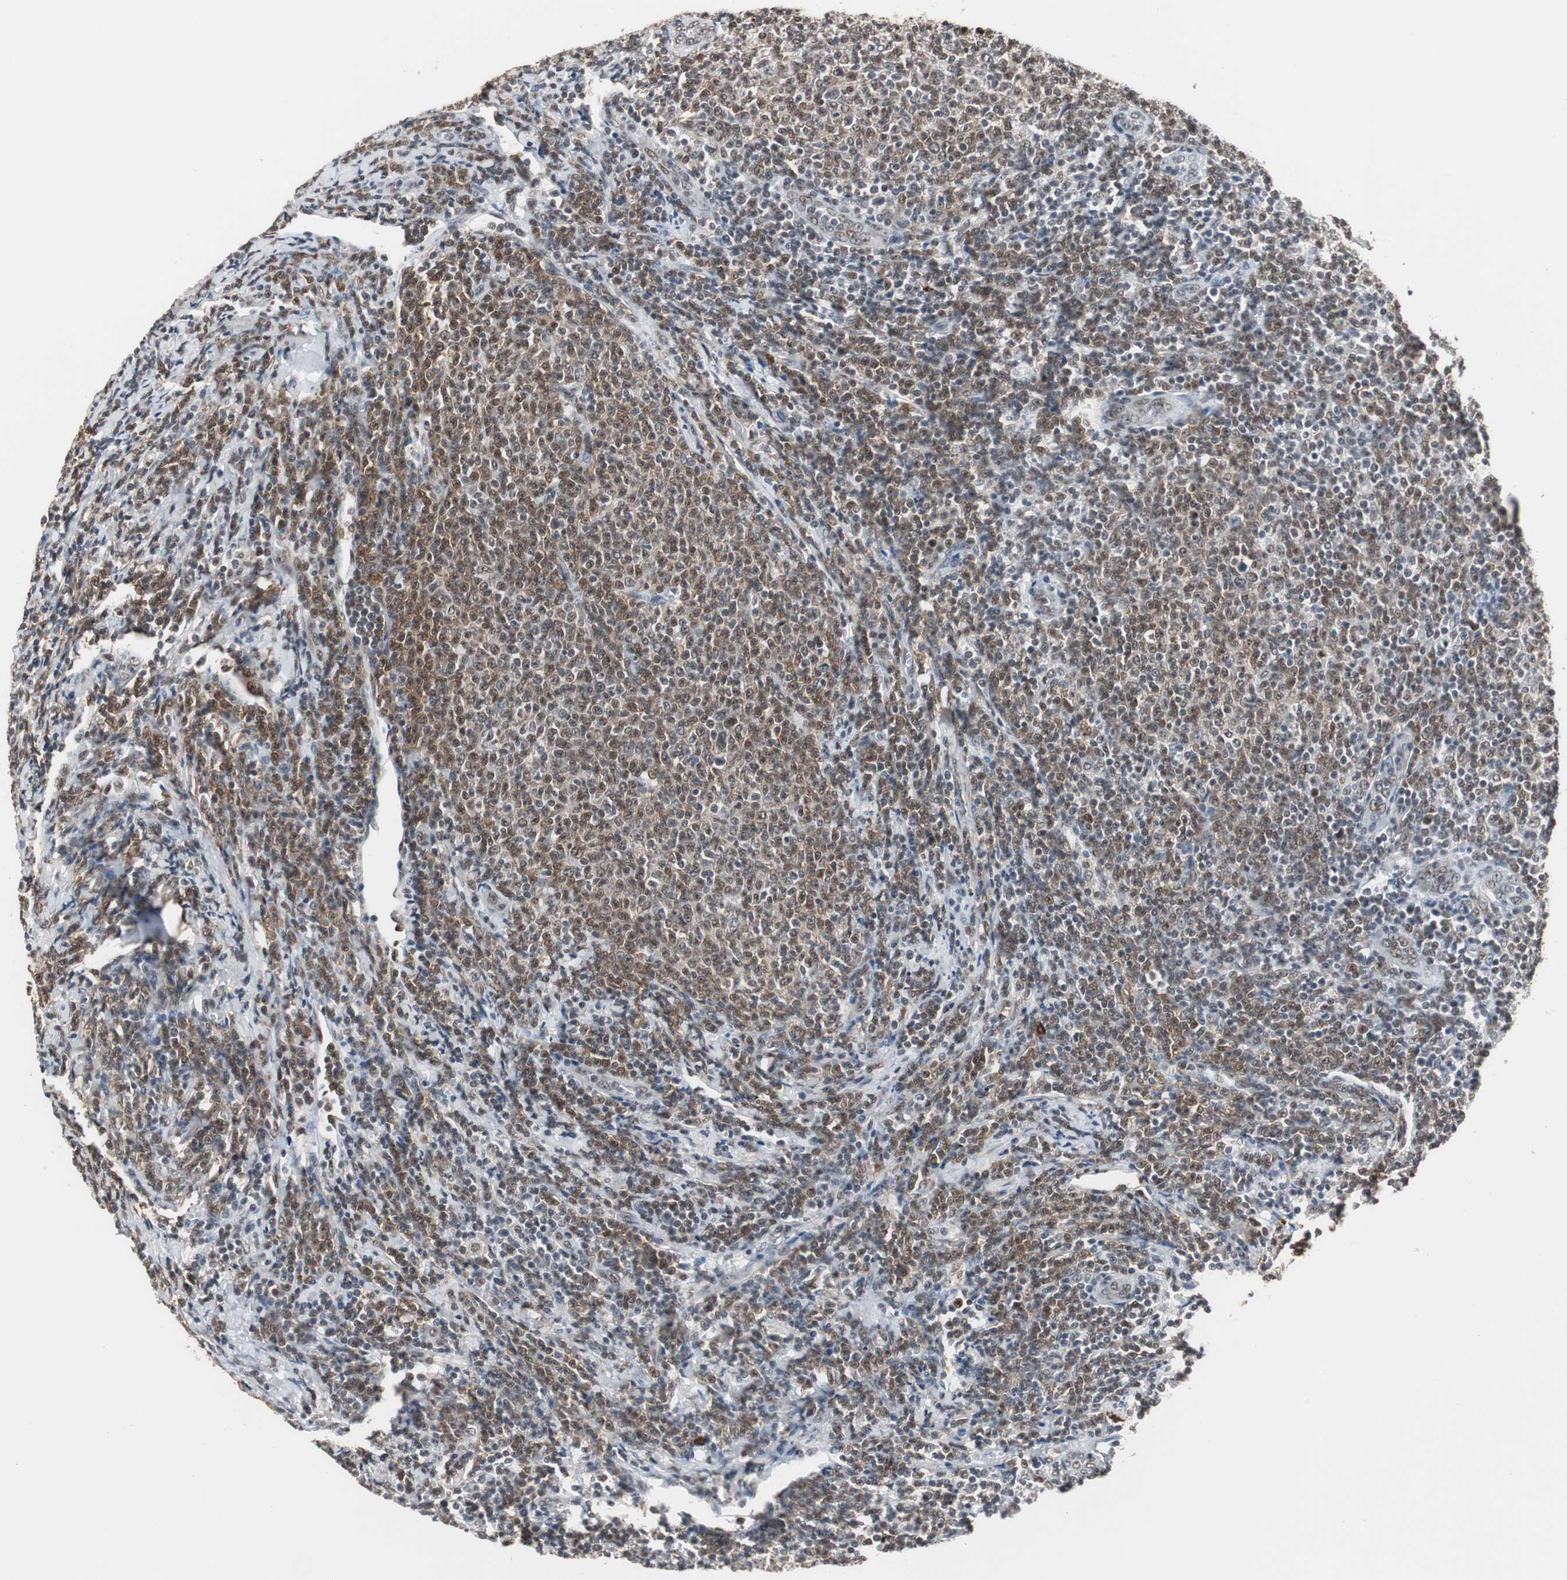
{"staining": {"intensity": "strong", "quantity": ">75%", "location": "cytoplasmic/membranous,nuclear"}, "tissue": "lymphoma", "cell_type": "Tumor cells", "image_type": "cancer", "snomed": [{"axis": "morphology", "description": "Malignant lymphoma, non-Hodgkin's type, Low grade"}, {"axis": "topography", "description": "Lymph node"}], "caption": "Protein analysis of low-grade malignant lymphoma, non-Hodgkin's type tissue reveals strong cytoplasmic/membranous and nuclear positivity in about >75% of tumor cells.", "gene": "TAF7", "patient": {"sex": "male", "age": 66}}